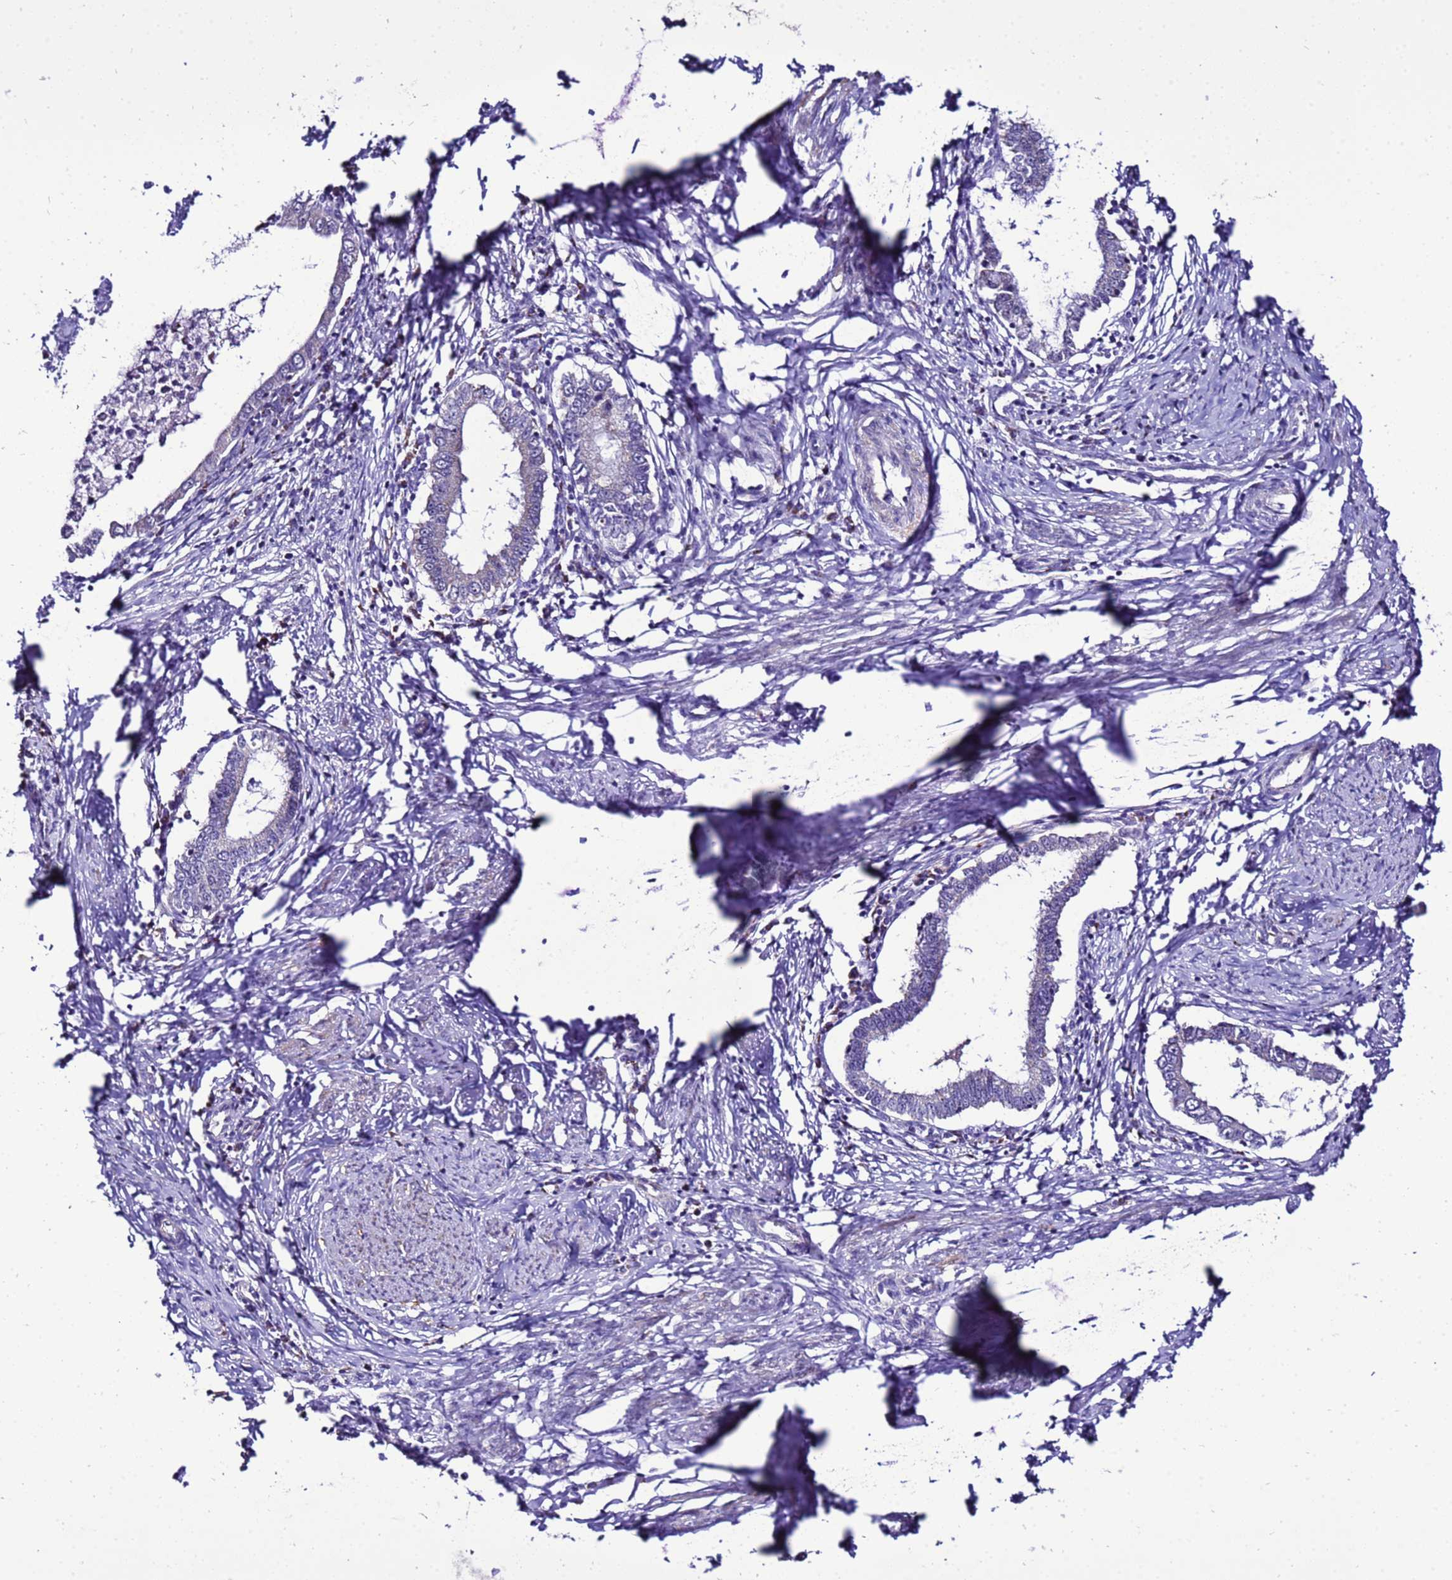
{"staining": {"intensity": "negative", "quantity": "none", "location": "none"}, "tissue": "cervical cancer", "cell_type": "Tumor cells", "image_type": "cancer", "snomed": [{"axis": "morphology", "description": "Adenocarcinoma, NOS"}, {"axis": "topography", "description": "Cervix"}], "caption": "The immunohistochemistry (IHC) histopathology image has no significant staining in tumor cells of adenocarcinoma (cervical) tissue.", "gene": "DPH6", "patient": {"sex": "female", "age": 36}}